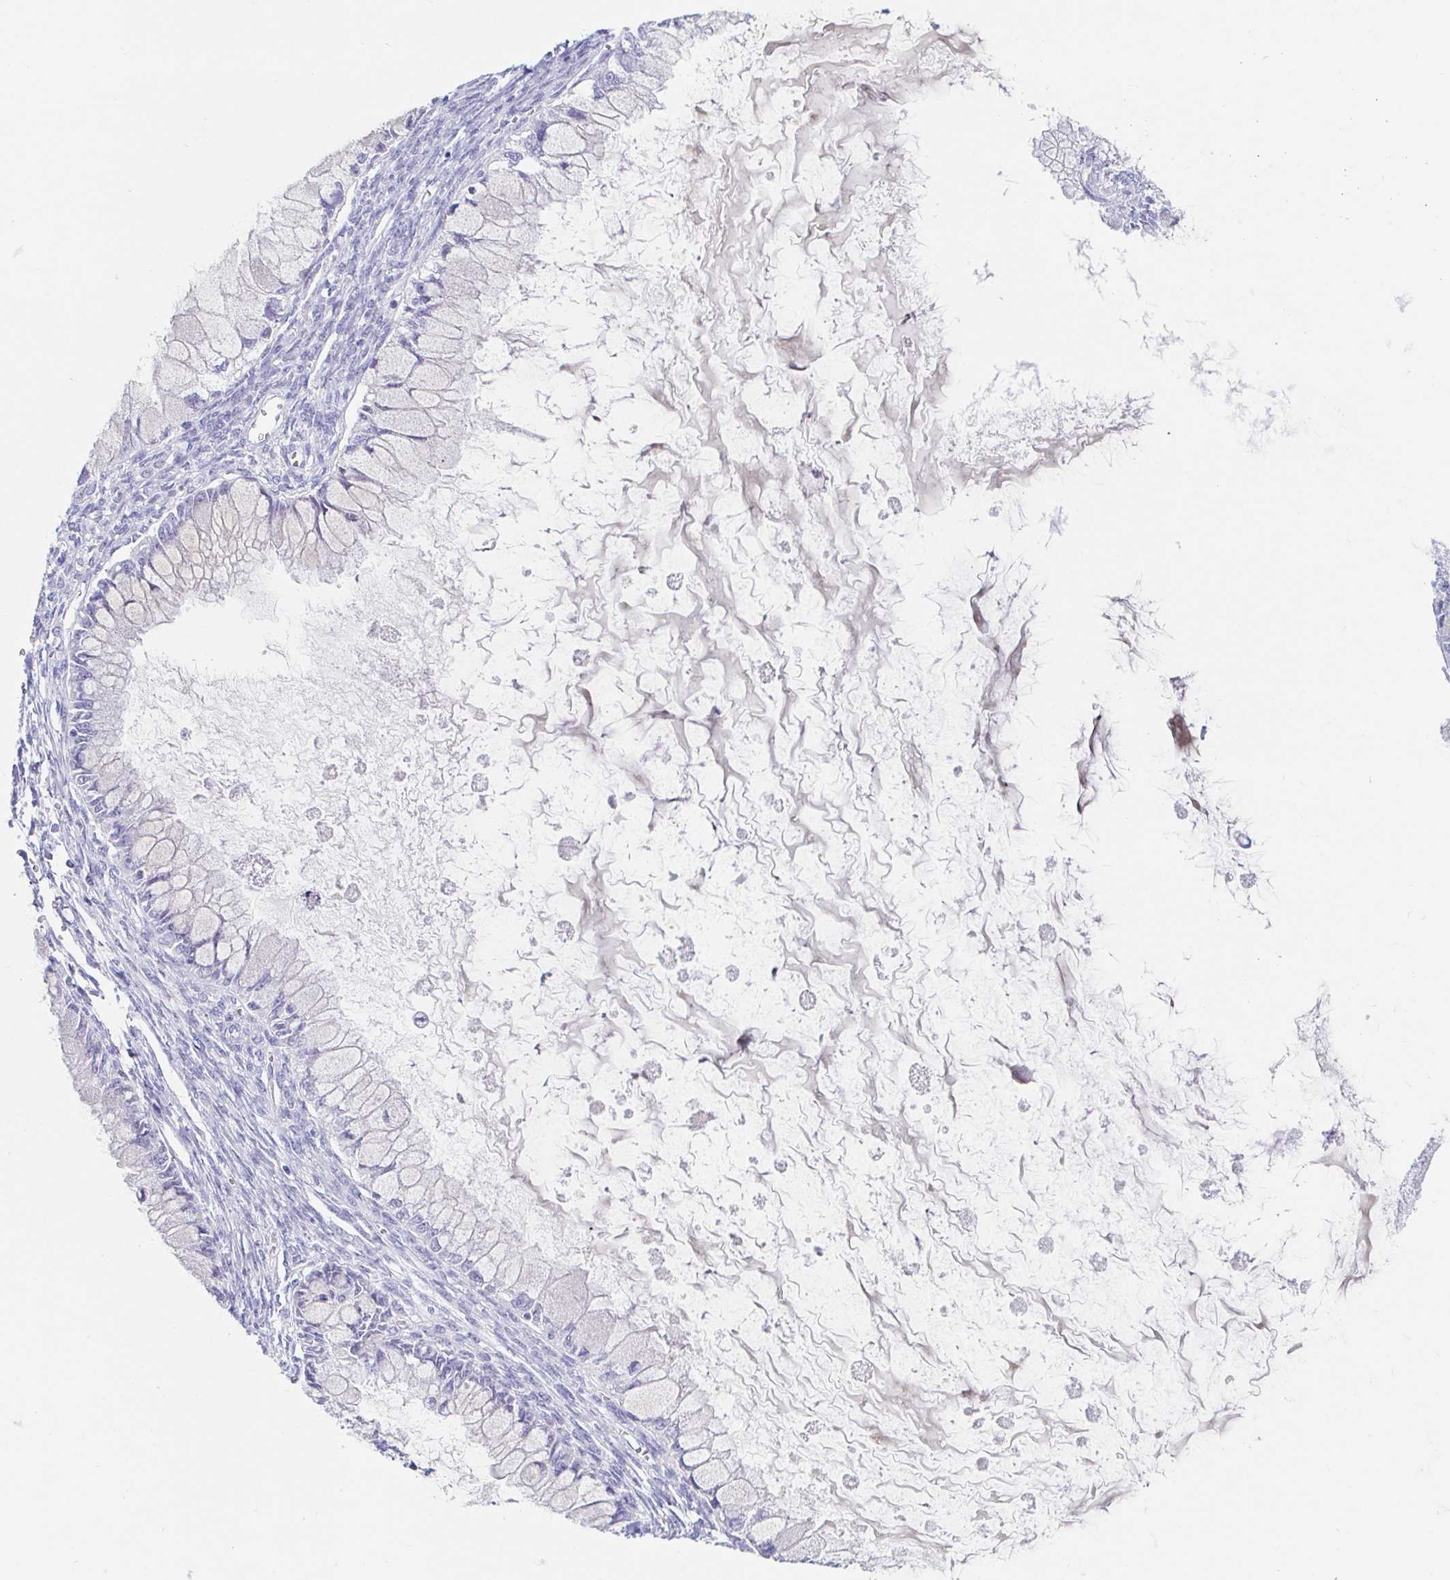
{"staining": {"intensity": "negative", "quantity": "none", "location": "none"}, "tissue": "ovarian cancer", "cell_type": "Tumor cells", "image_type": "cancer", "snomed": [{"axis": "morphology", "description": "Cystadenocarcinoma, mucinous, NOS"}, {"axis": "topography", "description": "Ovary"}], "caption": "Tumor cells show no significant staining in ovarian mucinous cystadenocarcinoma.", "gene": "TEX44", "patient": {"sex": "female", "age": 34}}